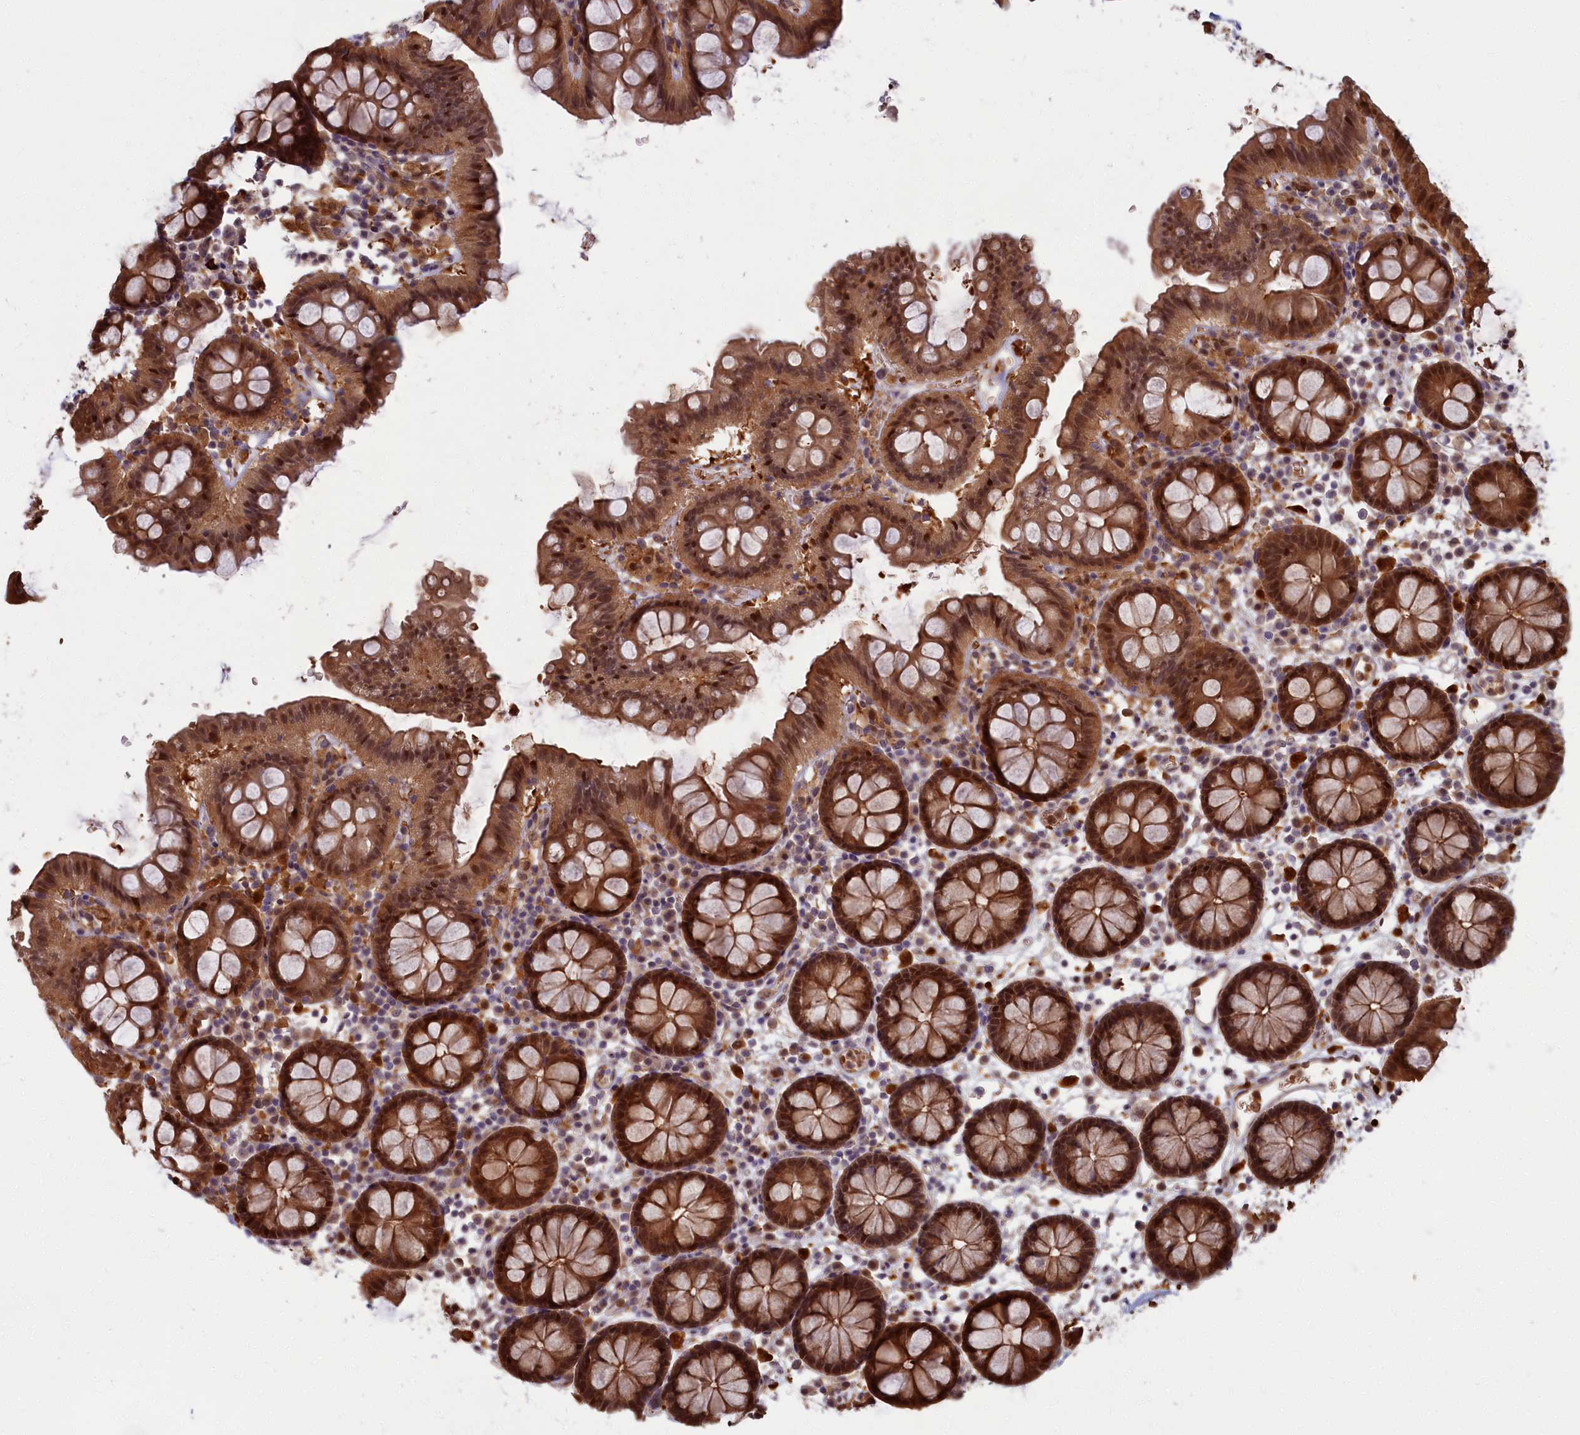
{"staining": {"intensity": "moderate", "quantity": ">75%", "location": "cytoplasmic/membranous"}, "tissue": "colon", "cell_type": "Endothelial cells", "image_type": "normal", "snomed": [{"axis": "morphology", "description": "Normal tissue, NOS"}, {"axis": "topography", "description": "Colon"}], "caption": "Immunohistochemical staining of normal colon shows medium levels of moderate cytoplasmic/membranous staining in approximately >75% of endothelial cells. (IHC, brightfield microscopy, high magnification).", "gene": "BLVRB", "patient": {"sex": "male", "age": 75}}